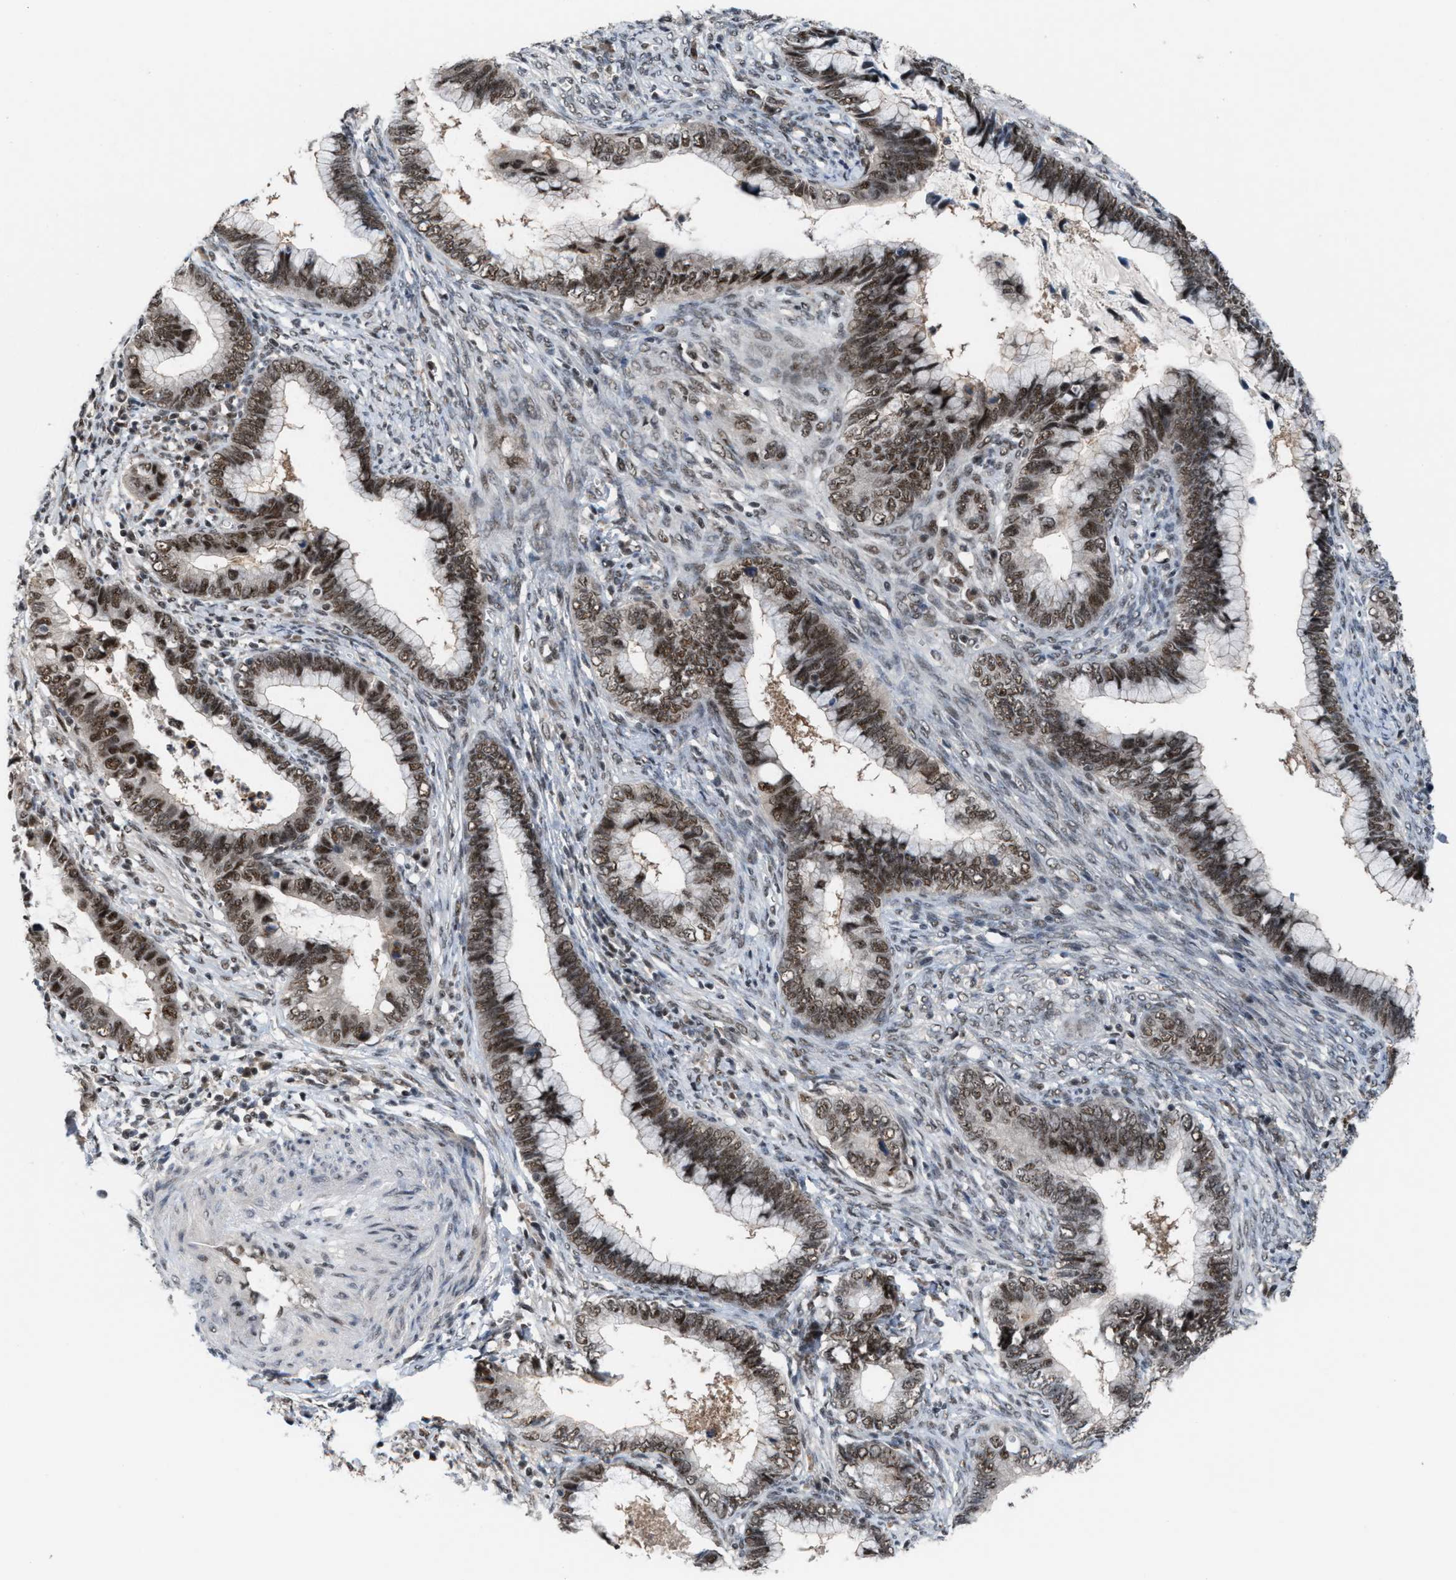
{"staining": {"intensity": "moderate", "quantity": ">75%", "location": "nuclear"}, "tissue": "cervical cancer", "cell_type": "Tumor cells", "image_type": "cancer", "snomed": [{"axis": "morphology", "description": "Adenocarcinoma, NOS"}, {"axis": "topography", "description": "Cervix"}], "caption": "Adenocarcinoma (cervical) stained for a protein (brown) reveals moderate nuclear positive positivity in about >75% of tumor cells.", "gene": "PRPF4", "patient": {"sex": "female", "age": 44}}